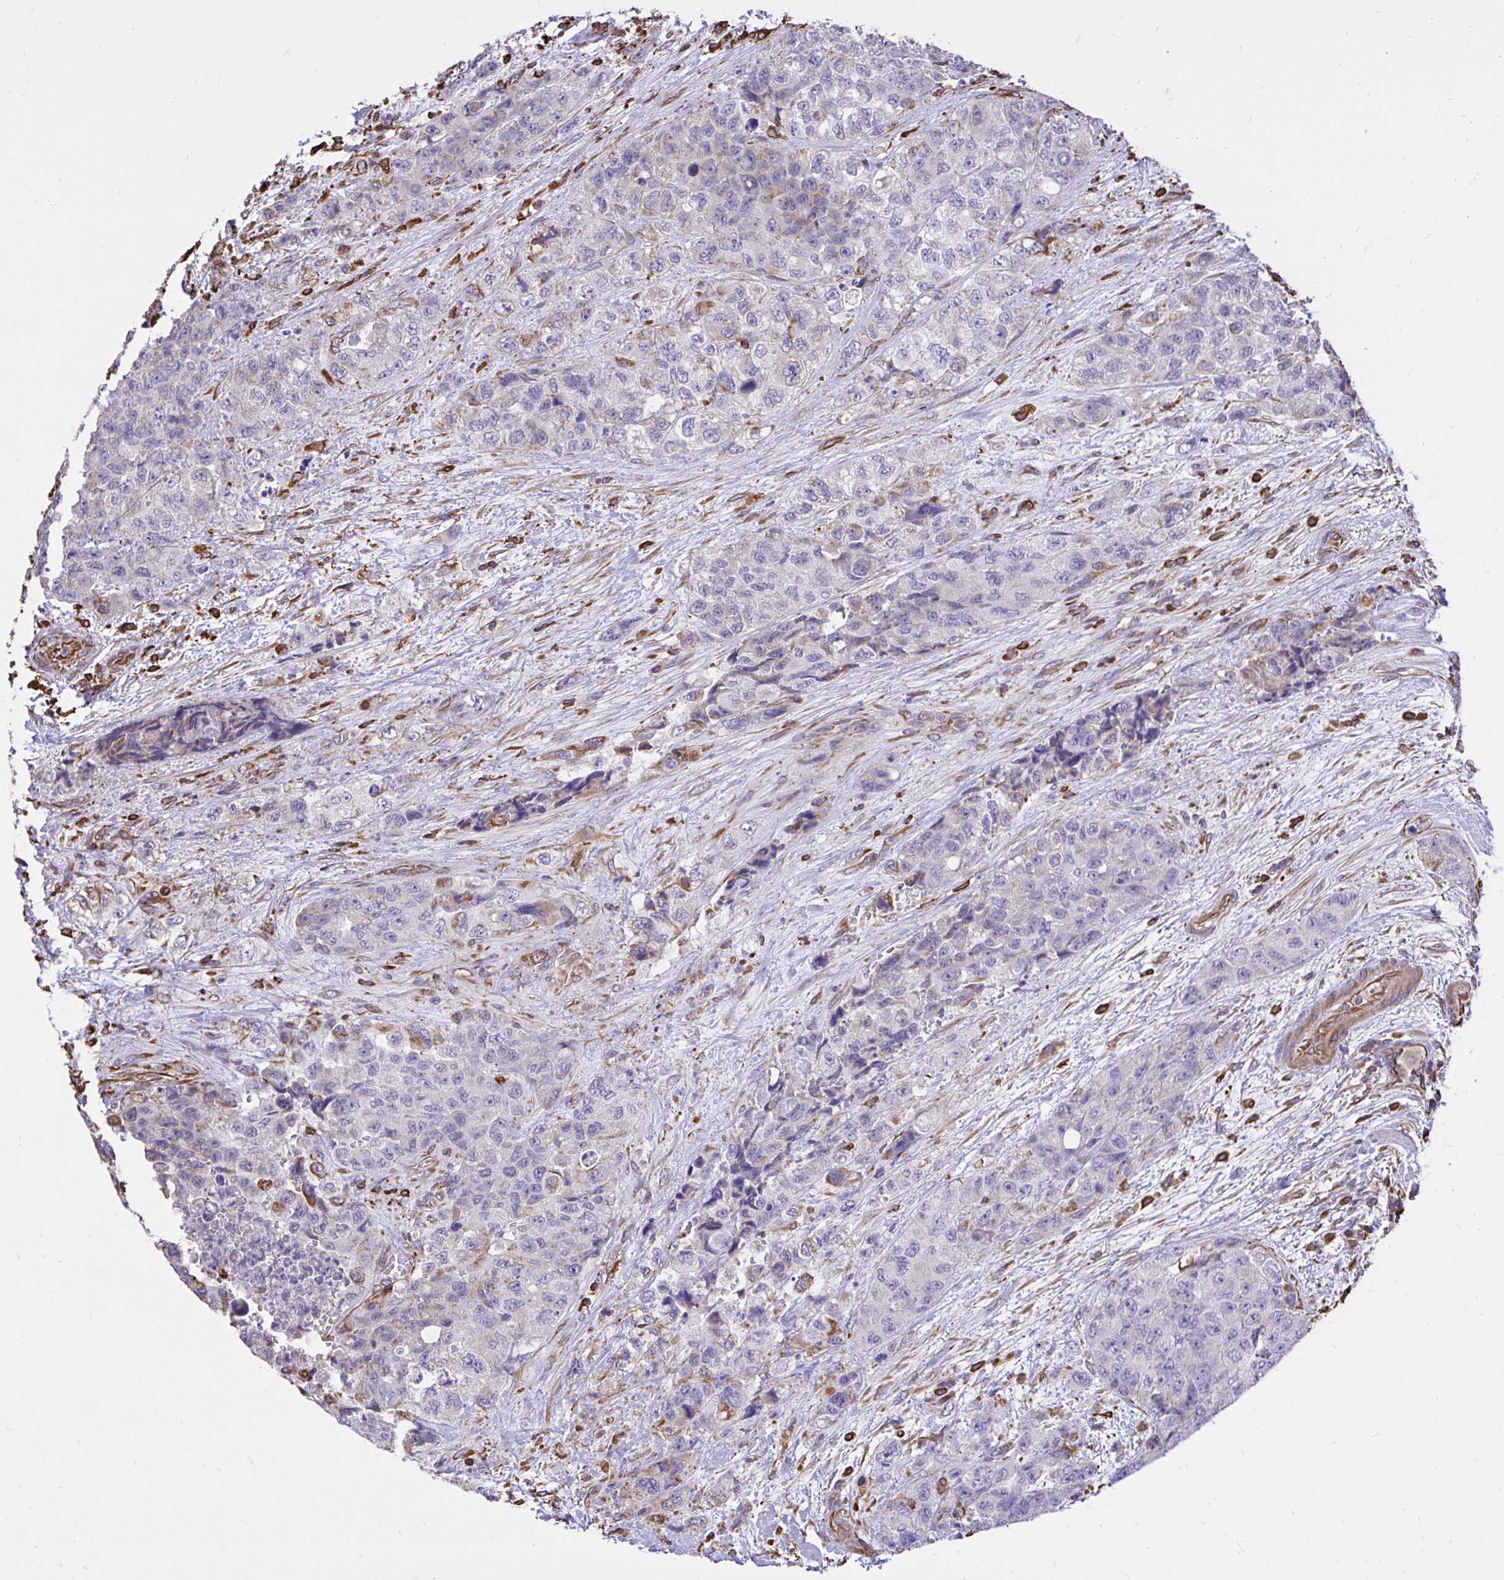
{"staining": {"intensity": "negative", "quantity": "none", "location": "none"}, "tissue": "urothelial cancer", "cell_type": "Tumor cells", "image_type": "cancer", "snomed": [{"axis": "morphology", "description": "Urothelial carcinoma, High grade"}, {"axis": "topography", "description": "Urinary bladder"}], "caption": "IHC photomicrograph of neoplastic tissue: human high-grade urothelial carcinoma stained with DAB exhibits no significant protein expression in tumor cells.", "gene": "RNF103", "patient": {"sex": "female", "age": 78}}